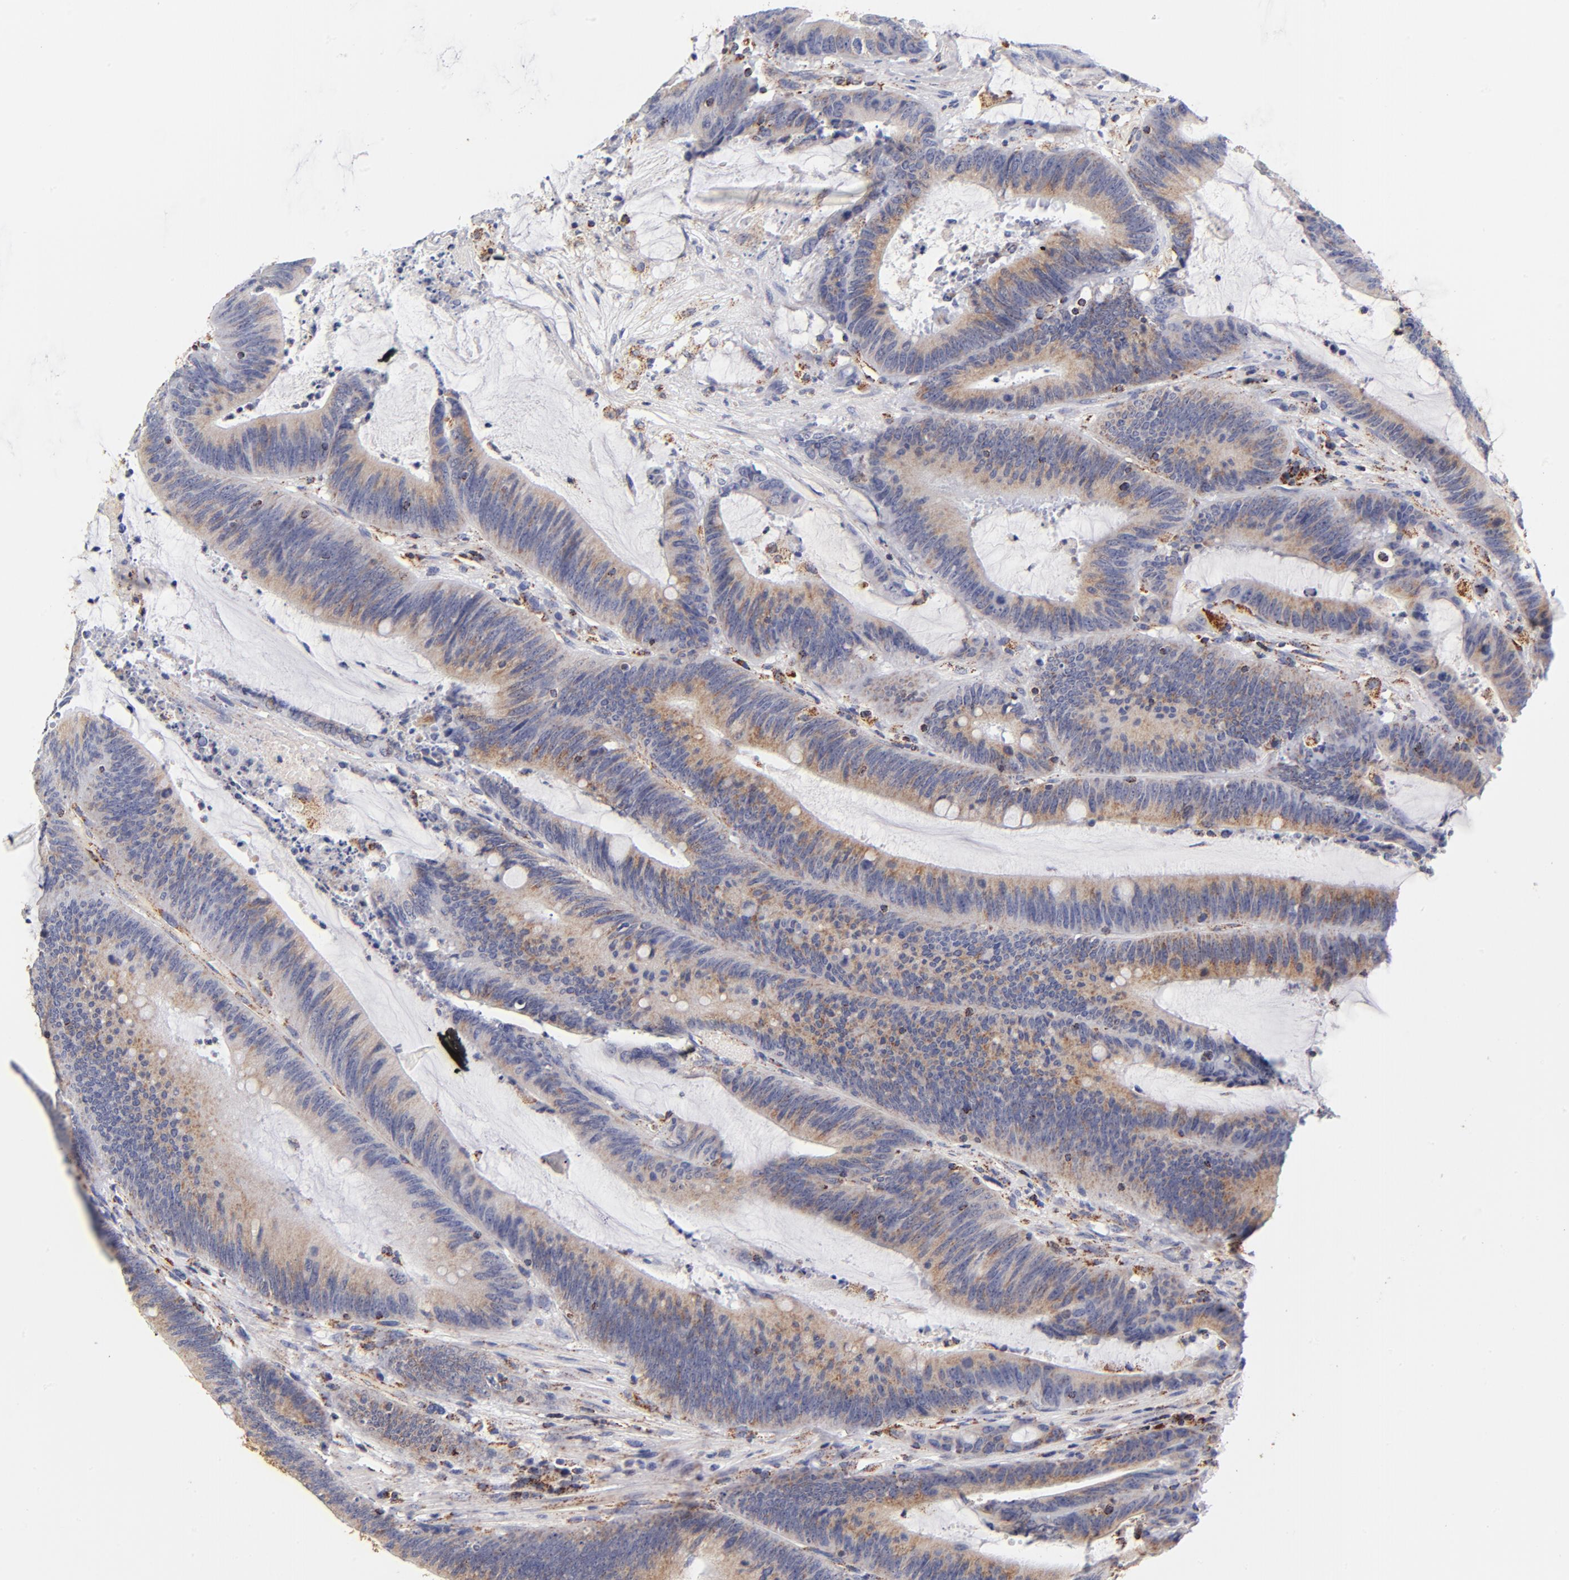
{"staining": {"intensity": "weak", "quantity": ">75%", "location": "cytoplasmic/membranous"}, "tissue": "colorectal cancer", "cell_type": "Tumor cells", "image_type": "cancer", "snomed": [{"axis": "morphology", "description": "Adenocarcinoma, NOS"}, {"axis": "topography", "description": "Rectum"}], "caption": "A brown stain labels weak cytoplasmic/membranous staining of a protein in human adenocarcinoma (colorectal) tumor cells. (brown staining indicates protein expression, while blue staining denotes nuclei).", "gene": "ECHS1", "patient": {"sex": "female", "age": 66}}